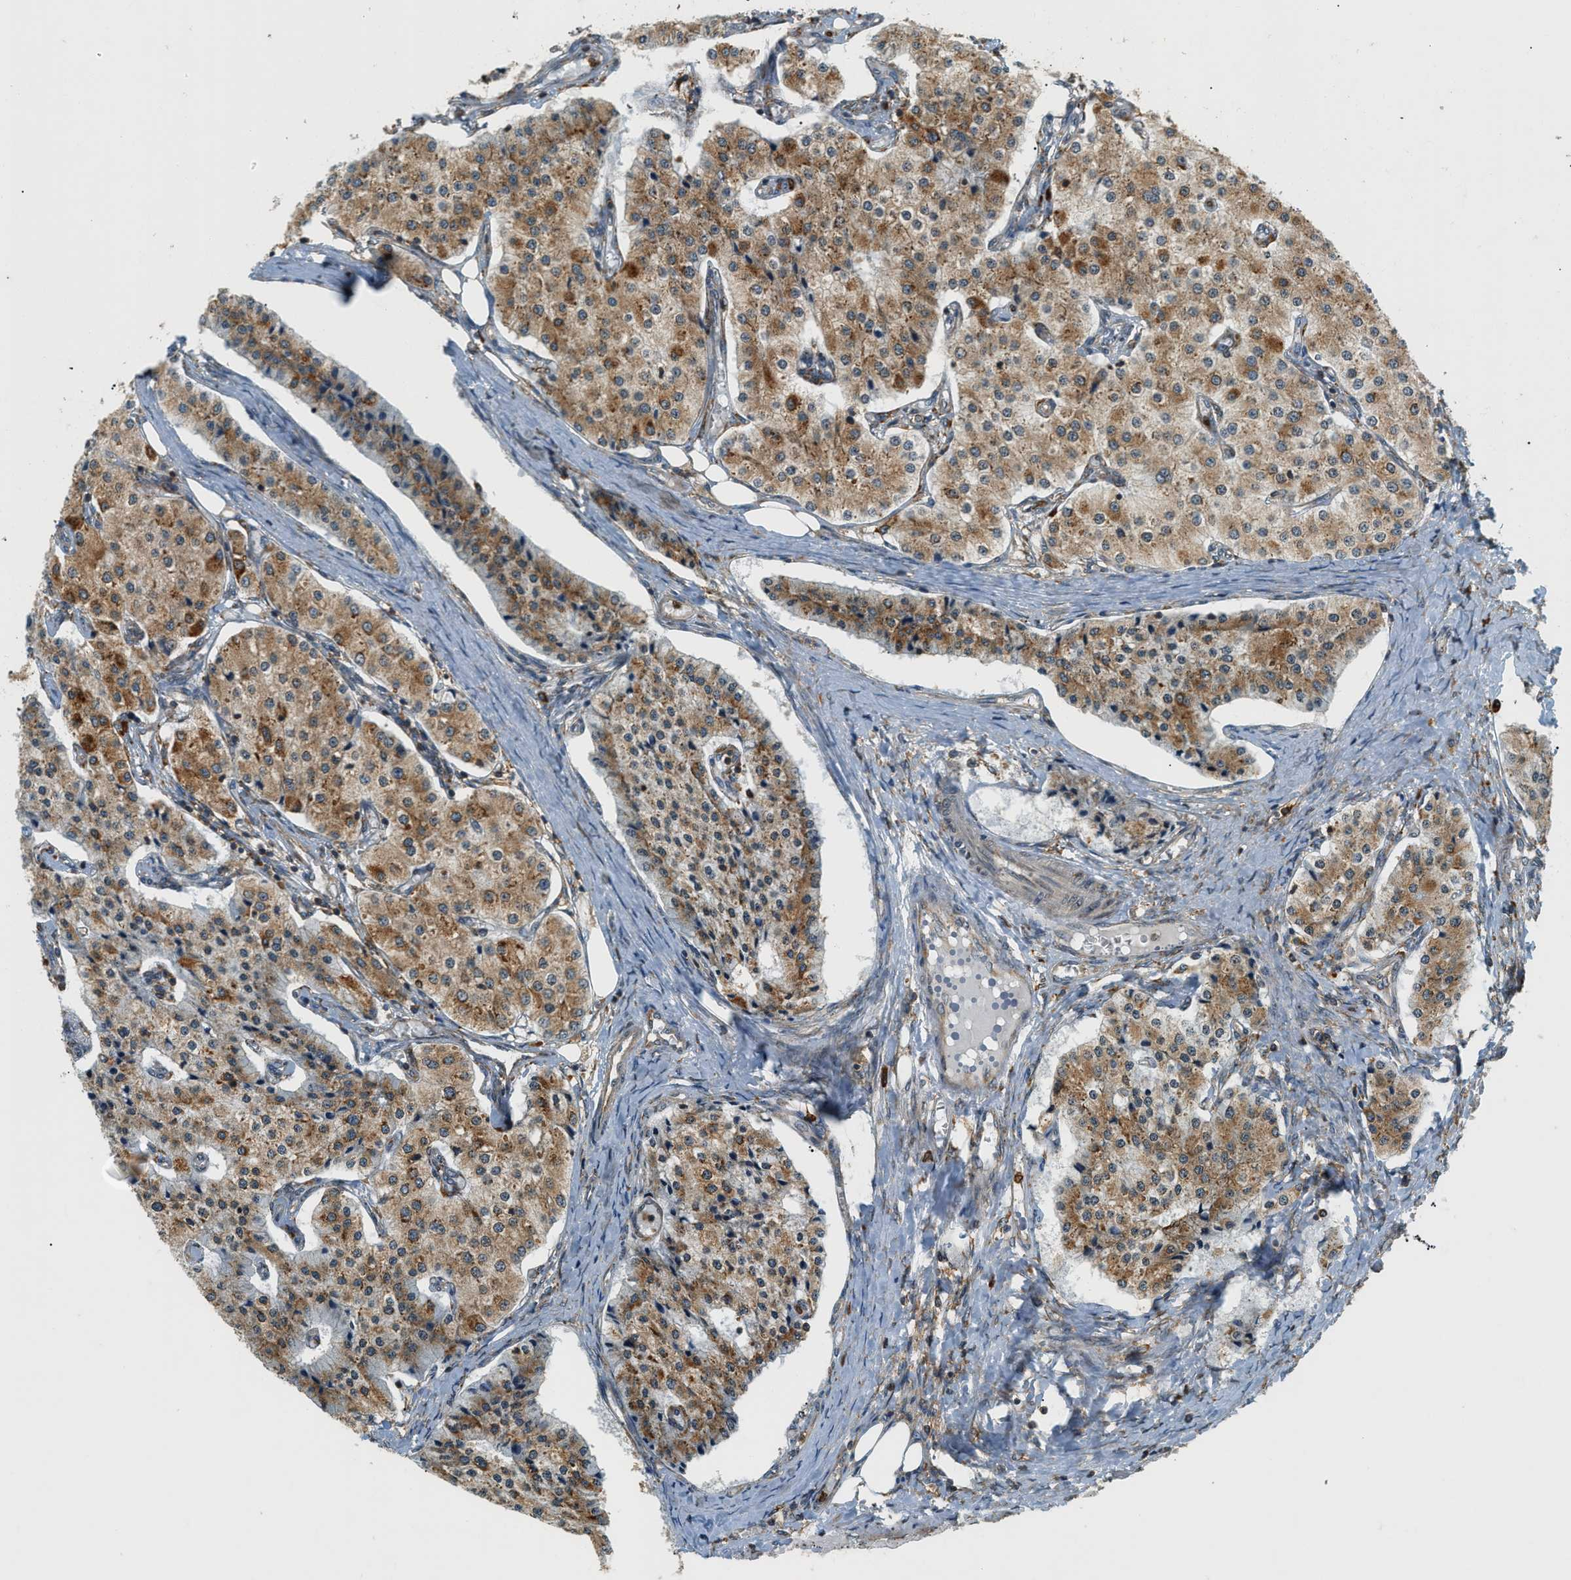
{"staining": {"intensity": "moderate", "quantity": ">75%", "location": "cytoplasmic/membranous"}, "tissue": "carcinoid", "cell_type": "Tumor cells", "image_type": "cancer", "snomed": [{"axis": "morphology", "description": "Carcinoid, malignant, NOS"}, {"axis": "topography", "description": "Colon"}], "caption": "Malignant carcinoid tissue shows moderate cytoplasmic/membranous positivity in about >75% of tumor cells, visualized by immunohistochemistry.", "gene": "SEMA4D", "patient": {"sex": "female", "age": 52}}